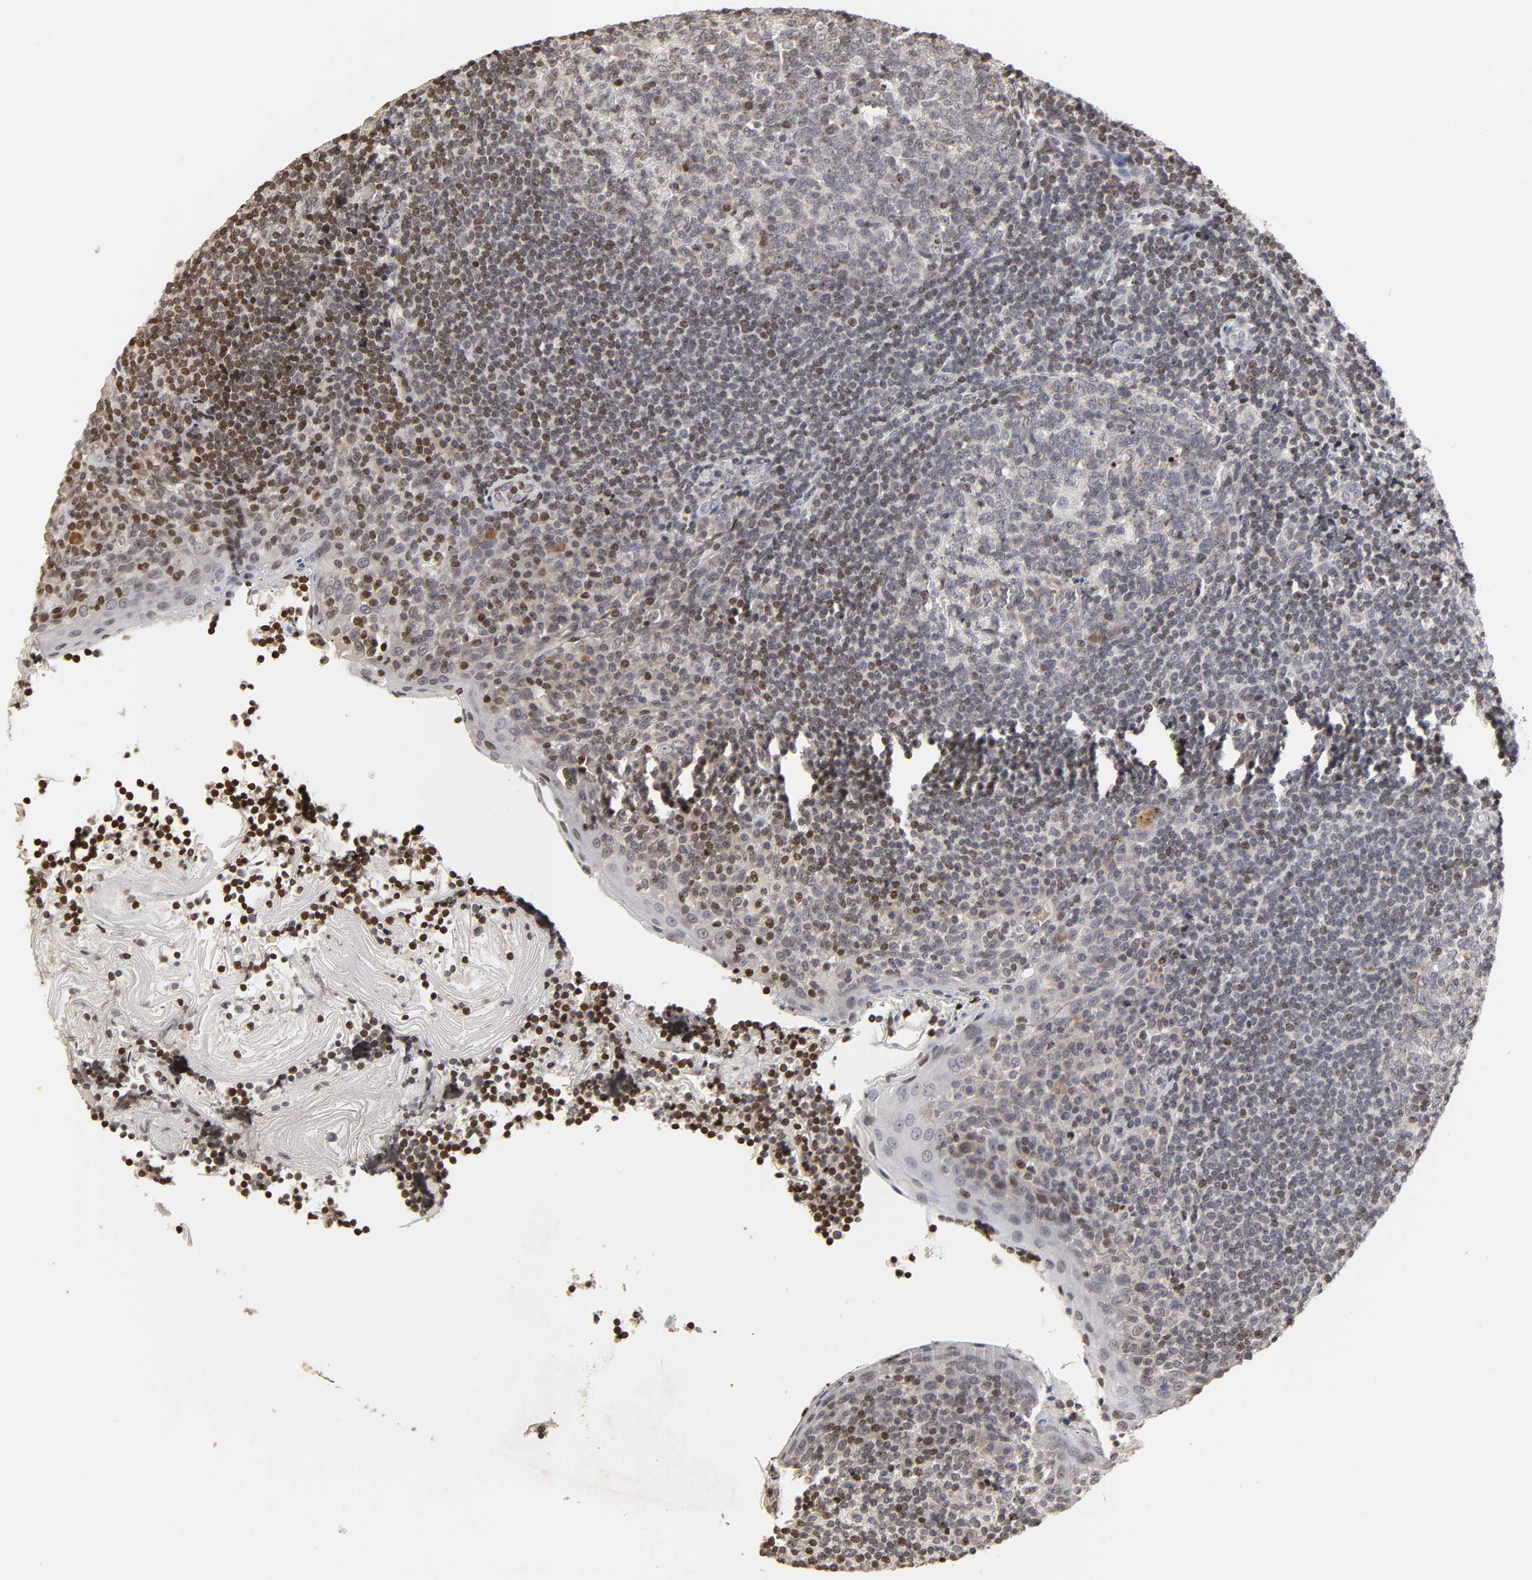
{"staining": {"intensity": "moderate", "quantity": "<25%", "location": "nuclear"}, "tissue": "tonsil", "cell_type": "Germinal center cells", "image_type": "normal", "snomed": [{"axis": "morphology", "description": "Normal tissue, NOS"}, {"axis": "topography", "description": "Tonsil"}], "caption": "Immunohistochemical staining of benign tonsil reveals moderate nuclear protein positivity in approximately <25% of germinal center cells. The staining is performed using DAB brown chromogen to label protein expression. The nuclei are counter-stained blue using hematoxylin.", "gene": "ZNF473", "patient": {"sex": "male", "age": 31}}